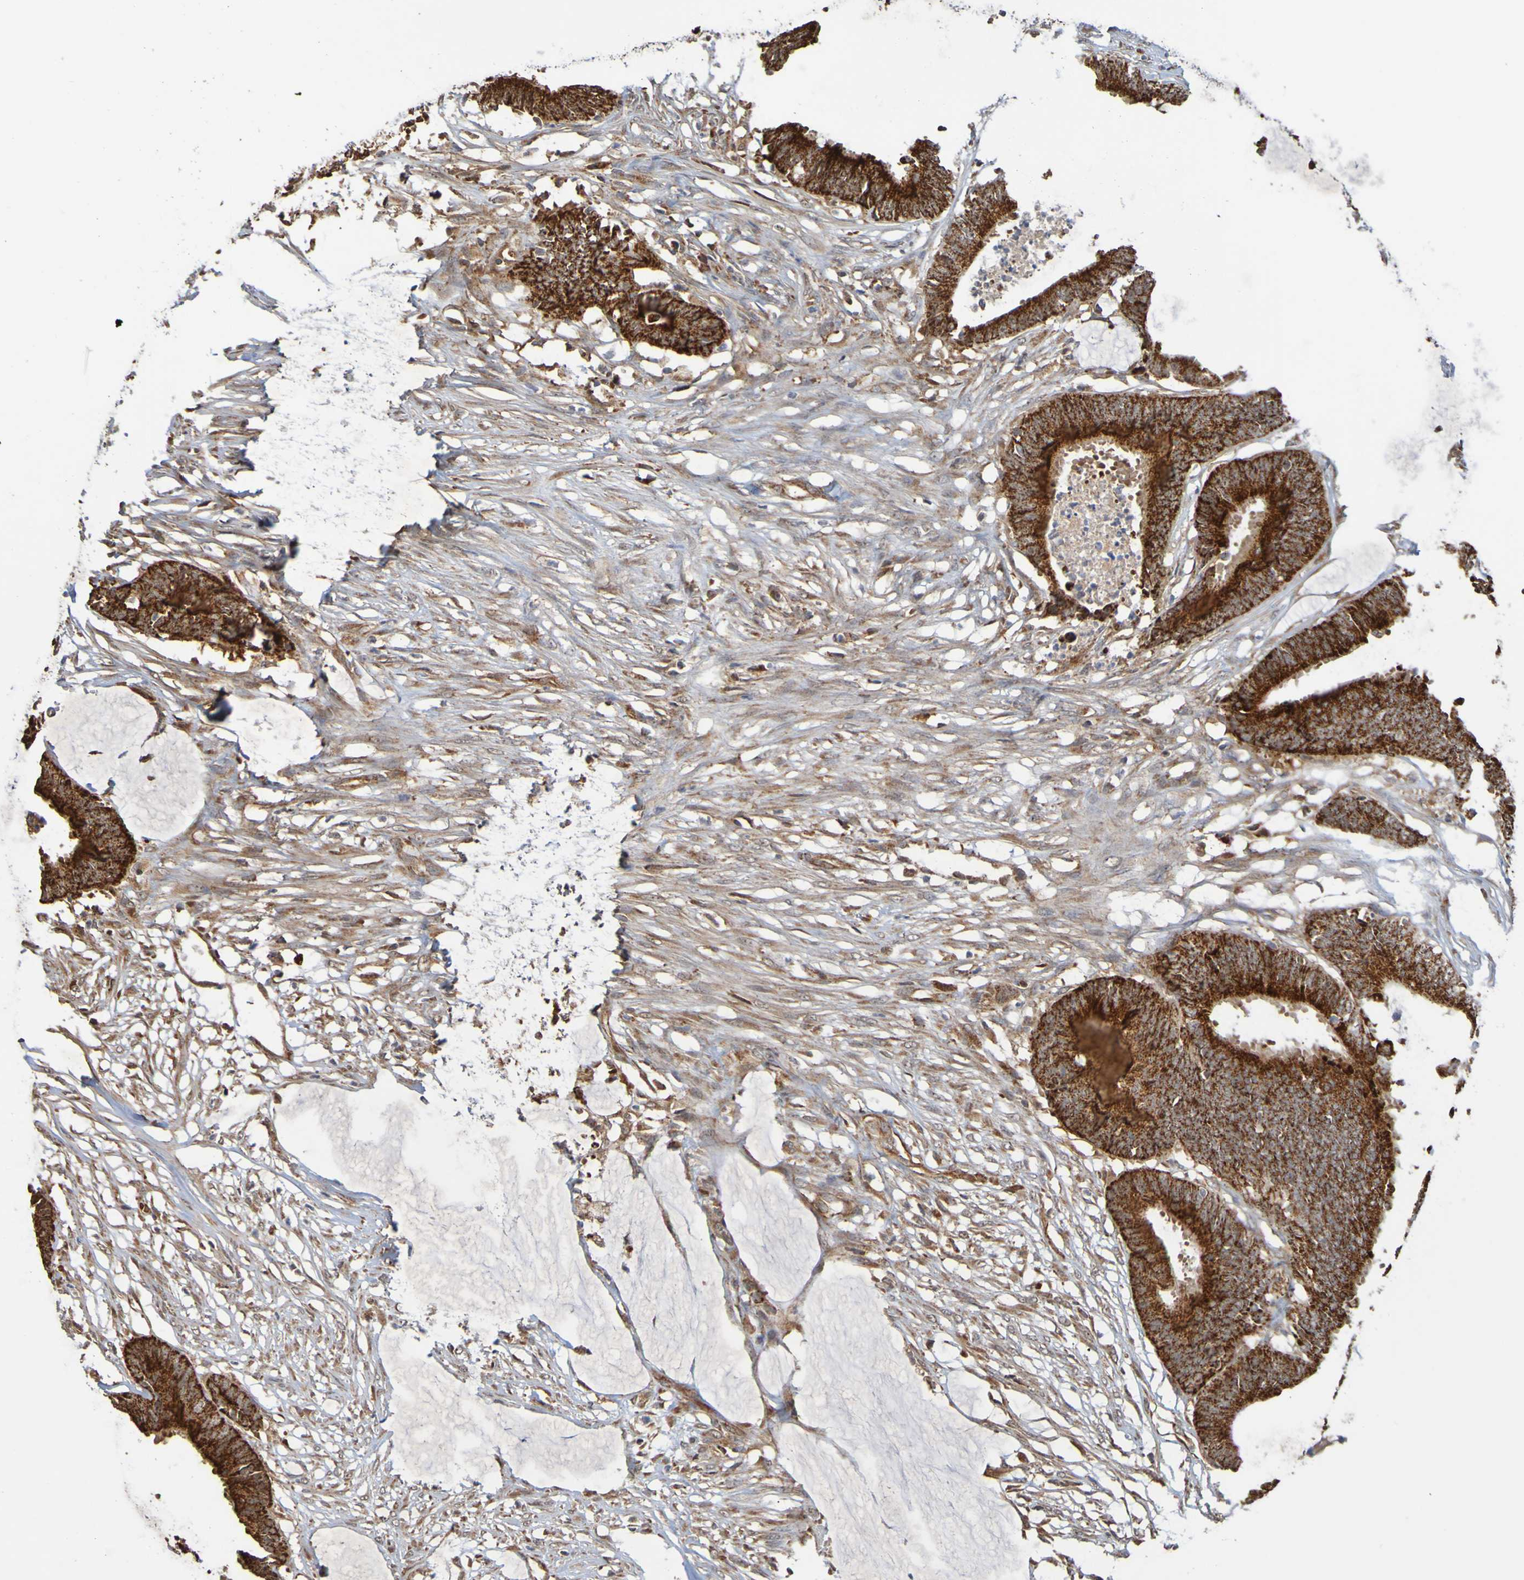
{"staining": {"intensity": "strong", "quantity": ">75%", "location": "cytoplasmic/membranous"}, "tissue": "colorectal cancer", "cell_type": "Tumor cells", "image_type": "cancer", "snomed": [{"axis": "morphology", "description": "Adenocarcinoma, NOS"}, {"axis": "topography", "description": "Rectum"}], "caption": "Colorectal cancer stained with DAB (3,3'-diaminobenzidine) immunohistochemistry (IHC) shows high levels of strong cytoplasmic/membranous staining in about >75% of tumor cells. Using DAB (3,3'-diaminobenzidine) (brown) and hematoxylin (blue) stains, captured at high magnification using brightfield microscopy.", "gene": "TMBIM1", "patient": {"sex": "female", "age": 66}}